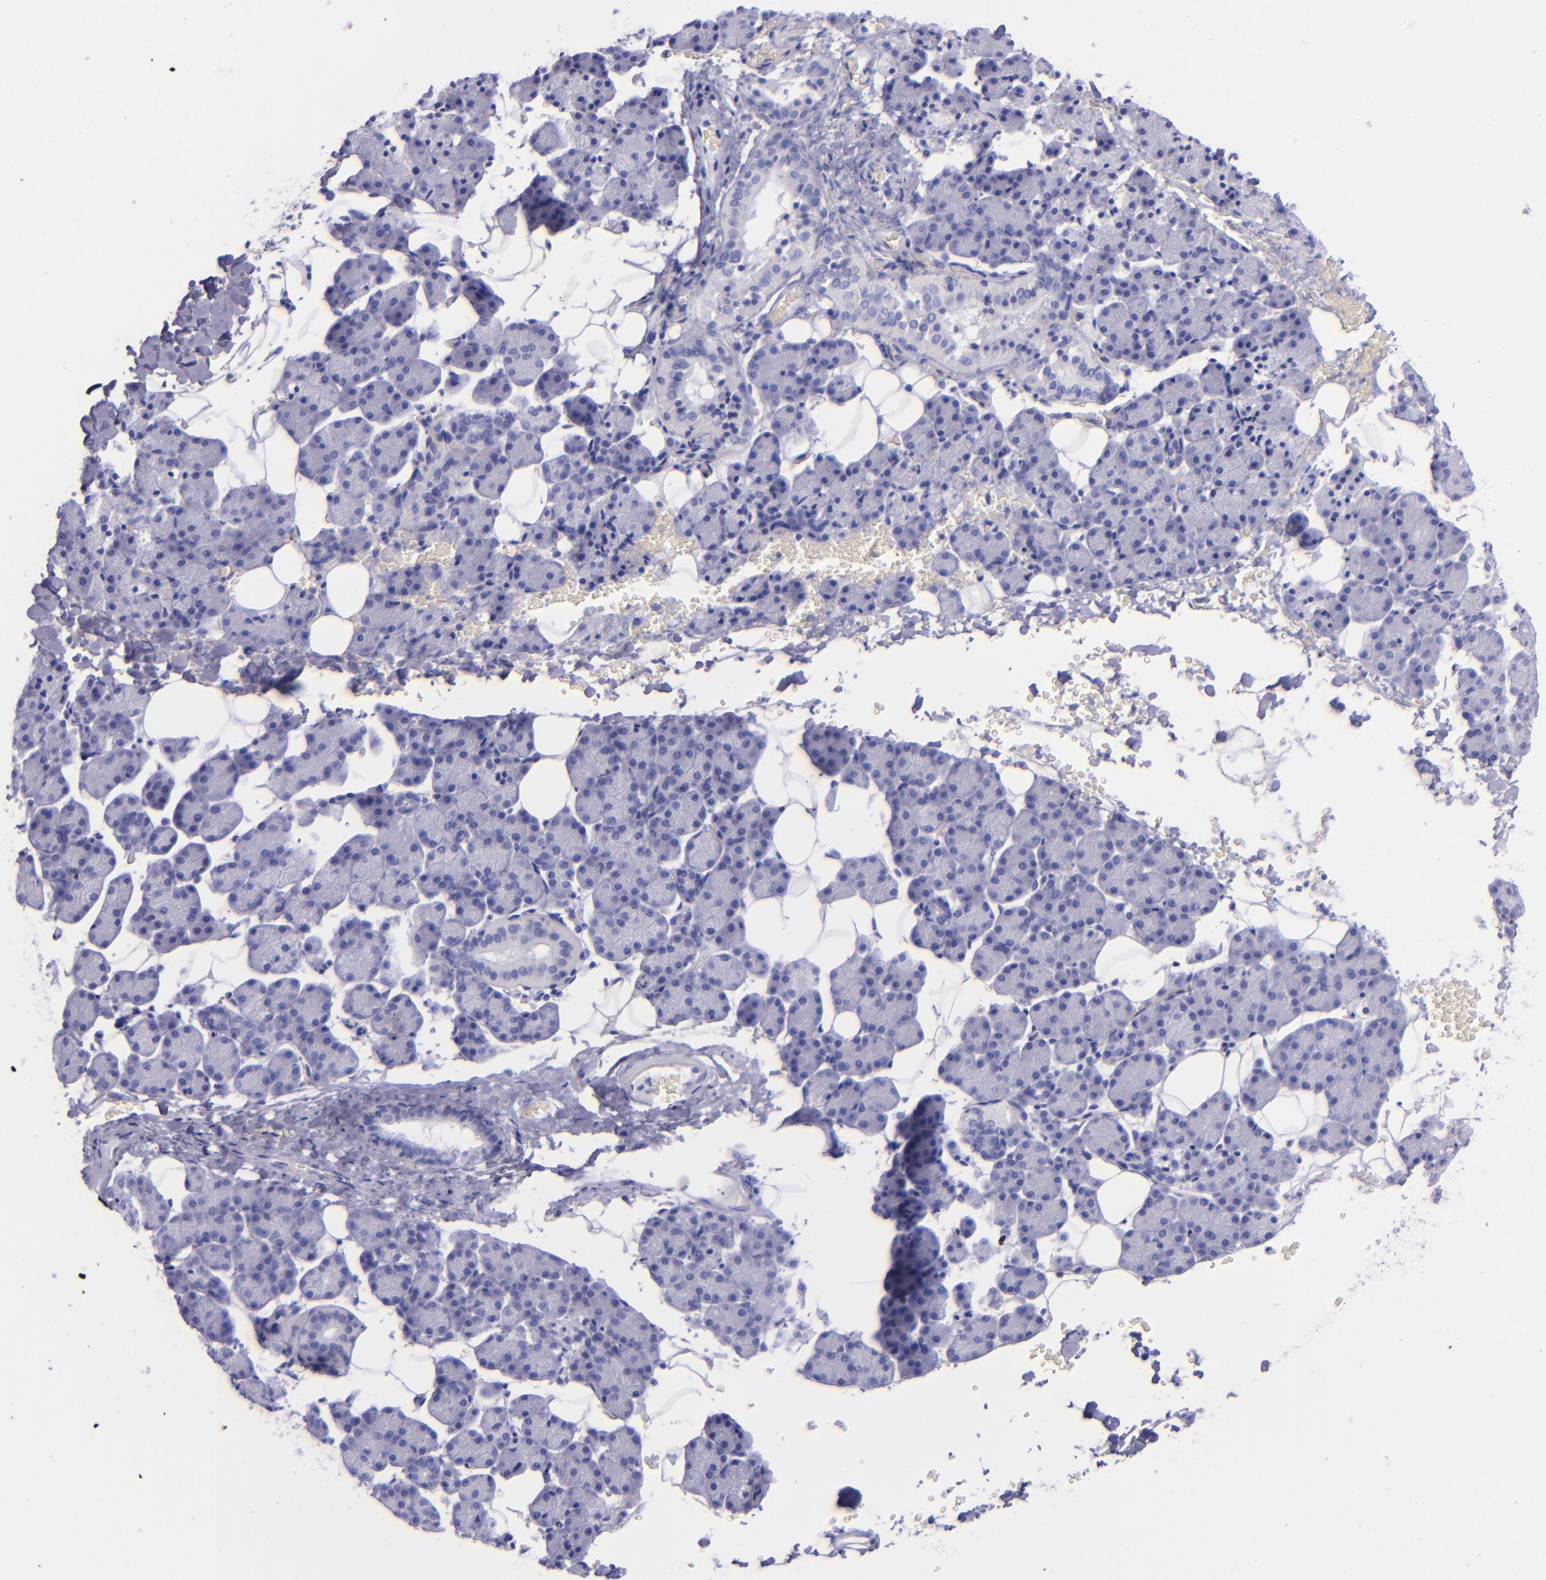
{"staining": {"intensity": "negative", "quantity": "none", "location": "none"}, "tissue": "salivary gland", "cell_type": "Glandular cells", "image_type": "normal", "snomed": [{"axis": "morphology", "description": "Normal tissue, NOS"}, {"axis": "topography", "description": "Lymph node"}, {"axis": "topography", "description": "Salivary gland"}], "caption": "High magnification brightfield microscopy of normal salivary gland stained with DAB (brown) and counterstained with hematoxylin (blue): glandular cells show no significant positivity.", "gene": "SFTPA2", "patient": {"sex": "male", "age": 8}}